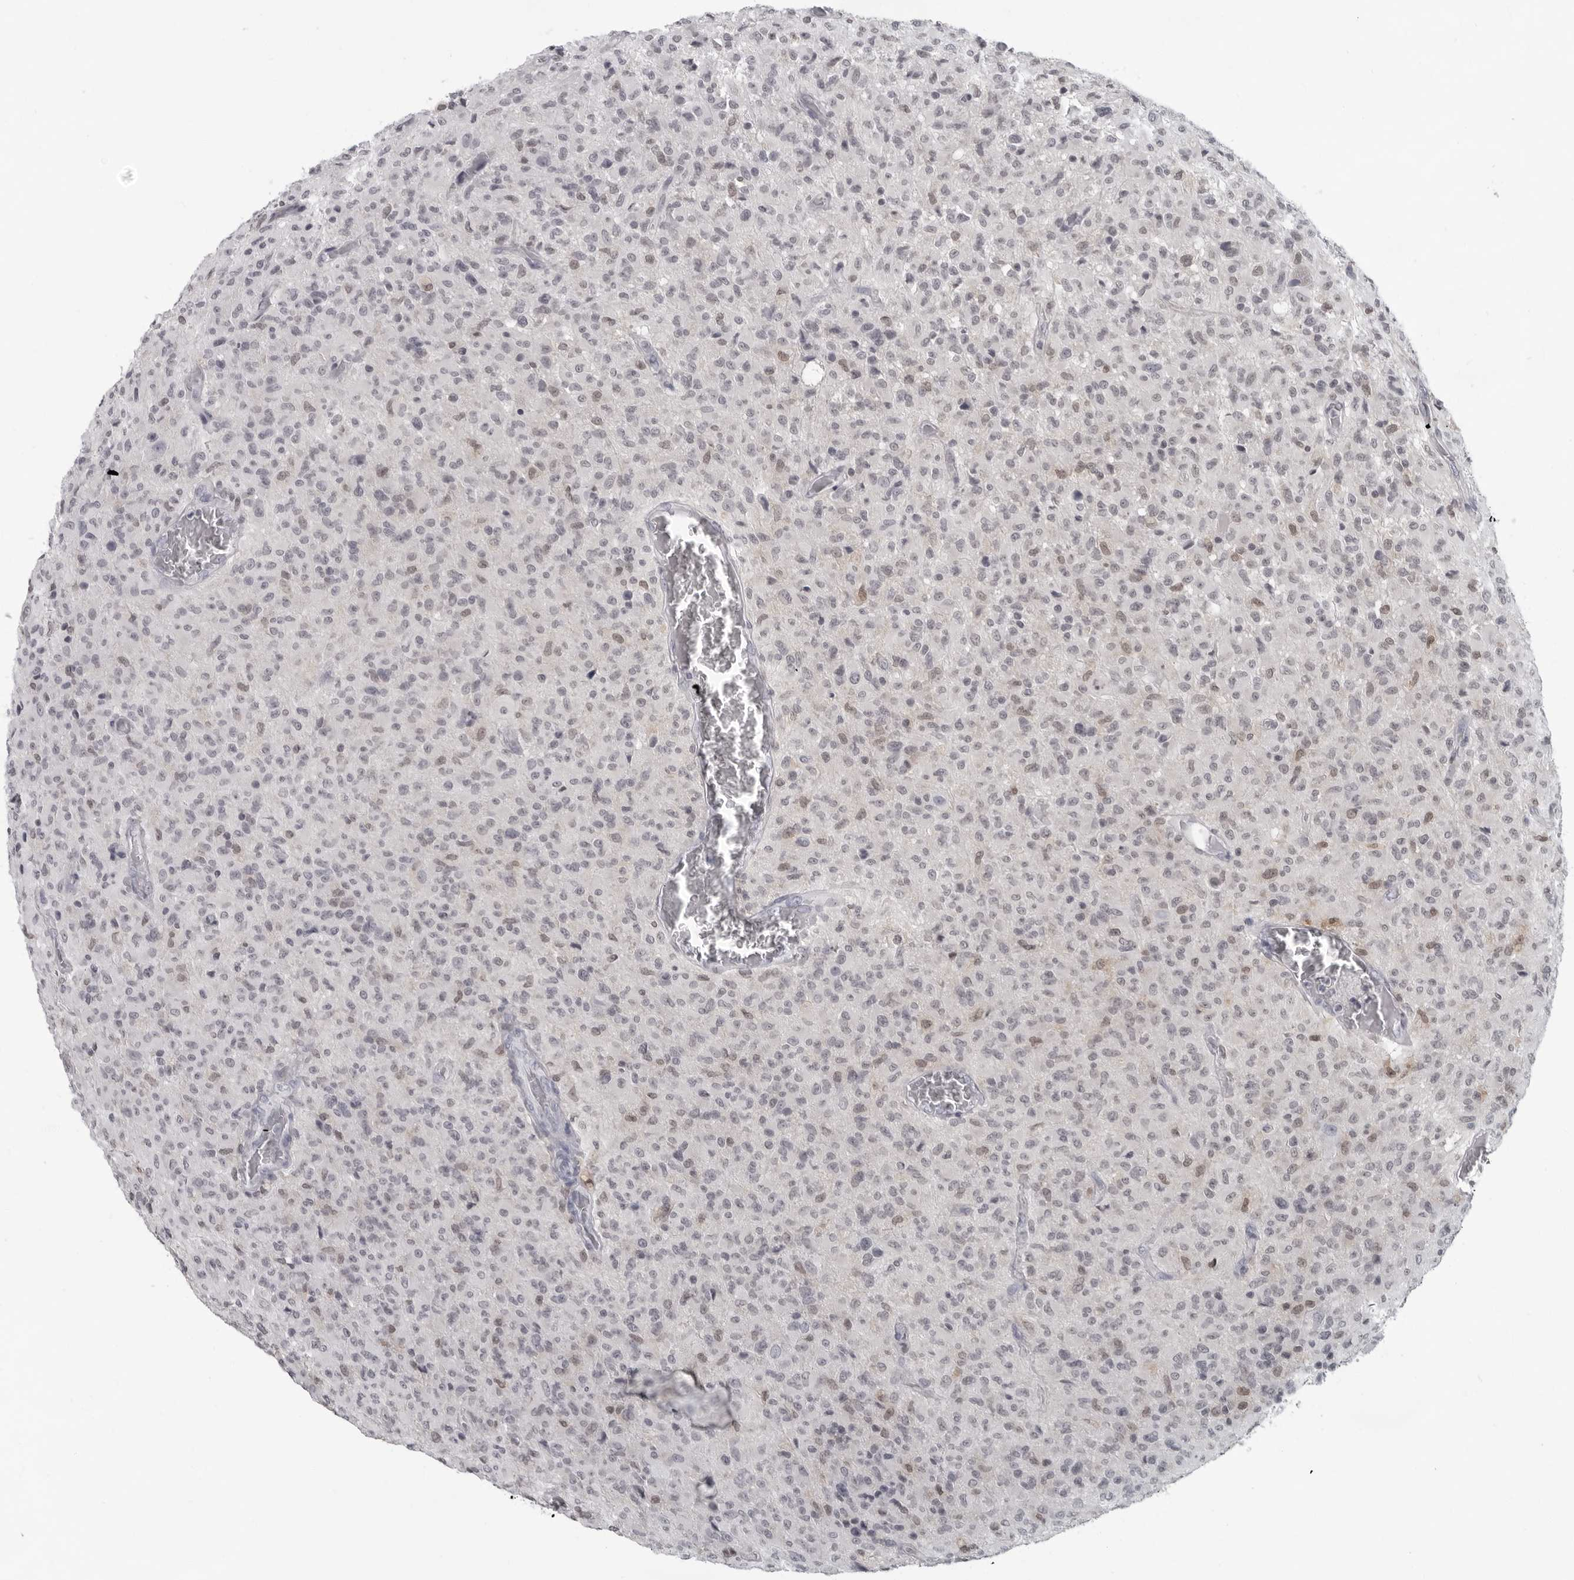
{"staining": {"intensity": "negative", "quantity": "none", "location": "none"}, "tissue": "glioma", "cell_type": "Tumor cells", "image_type": "cancer", "snomed": [{"axis": "morphology", "description": "Glioma, malignant, High grade"}, {"axis": "topography", "description": "Brain"}], "caption": "Tumor cells are negative for brown protein staining in malignant high-grade glioma. (Stains: DAB IHC with hematoxylin counter stain, Microscopy: brightfield microscopy at high magnification).", "gene": "LZIC", "patient": {"sex": "female", "age": 57}}